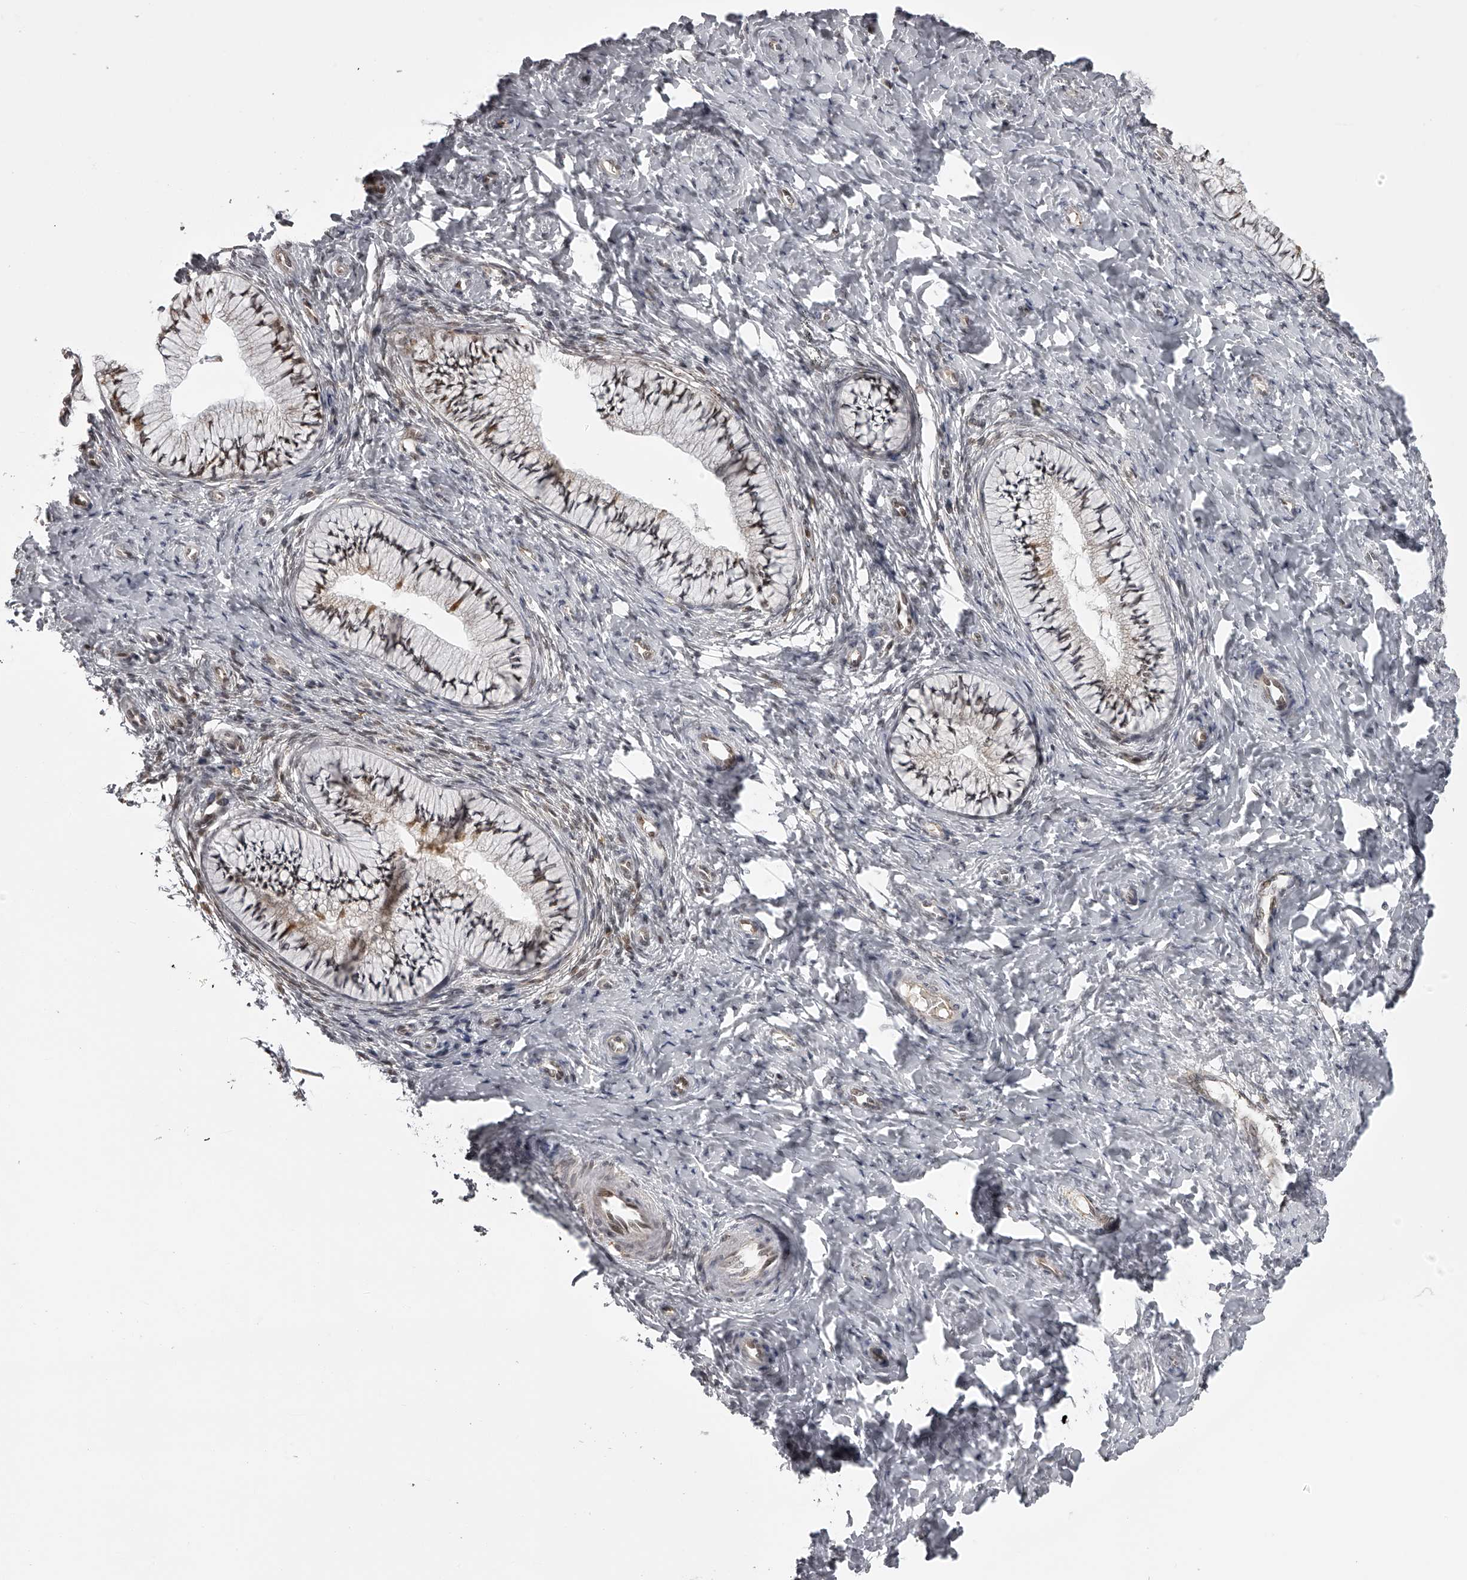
{"staining": {"intensity": "moderate", "quantity": "25%-75%", "location": "cytoplasmic/membranous,nuclear"}, "tissue": "cervix", "cell_type": "Glandular cells", "image_type": "normal", "snomed": [{"axis": "morphology", "description": "Normal tissue, NOS"}, {"axis": "topography", "description": "Cervix"}], "caption": "Glandular cells demonstrate medium levels of moderate cytoplasmic/membranous,nuclear positivity in approximately 25%-75% of cells in unremarkable human cervix. (Brightfield microscopy of DAB IHC at high magnification).", "gene": "ODF2L", "patient": {"sex": "female", "age": 36}}